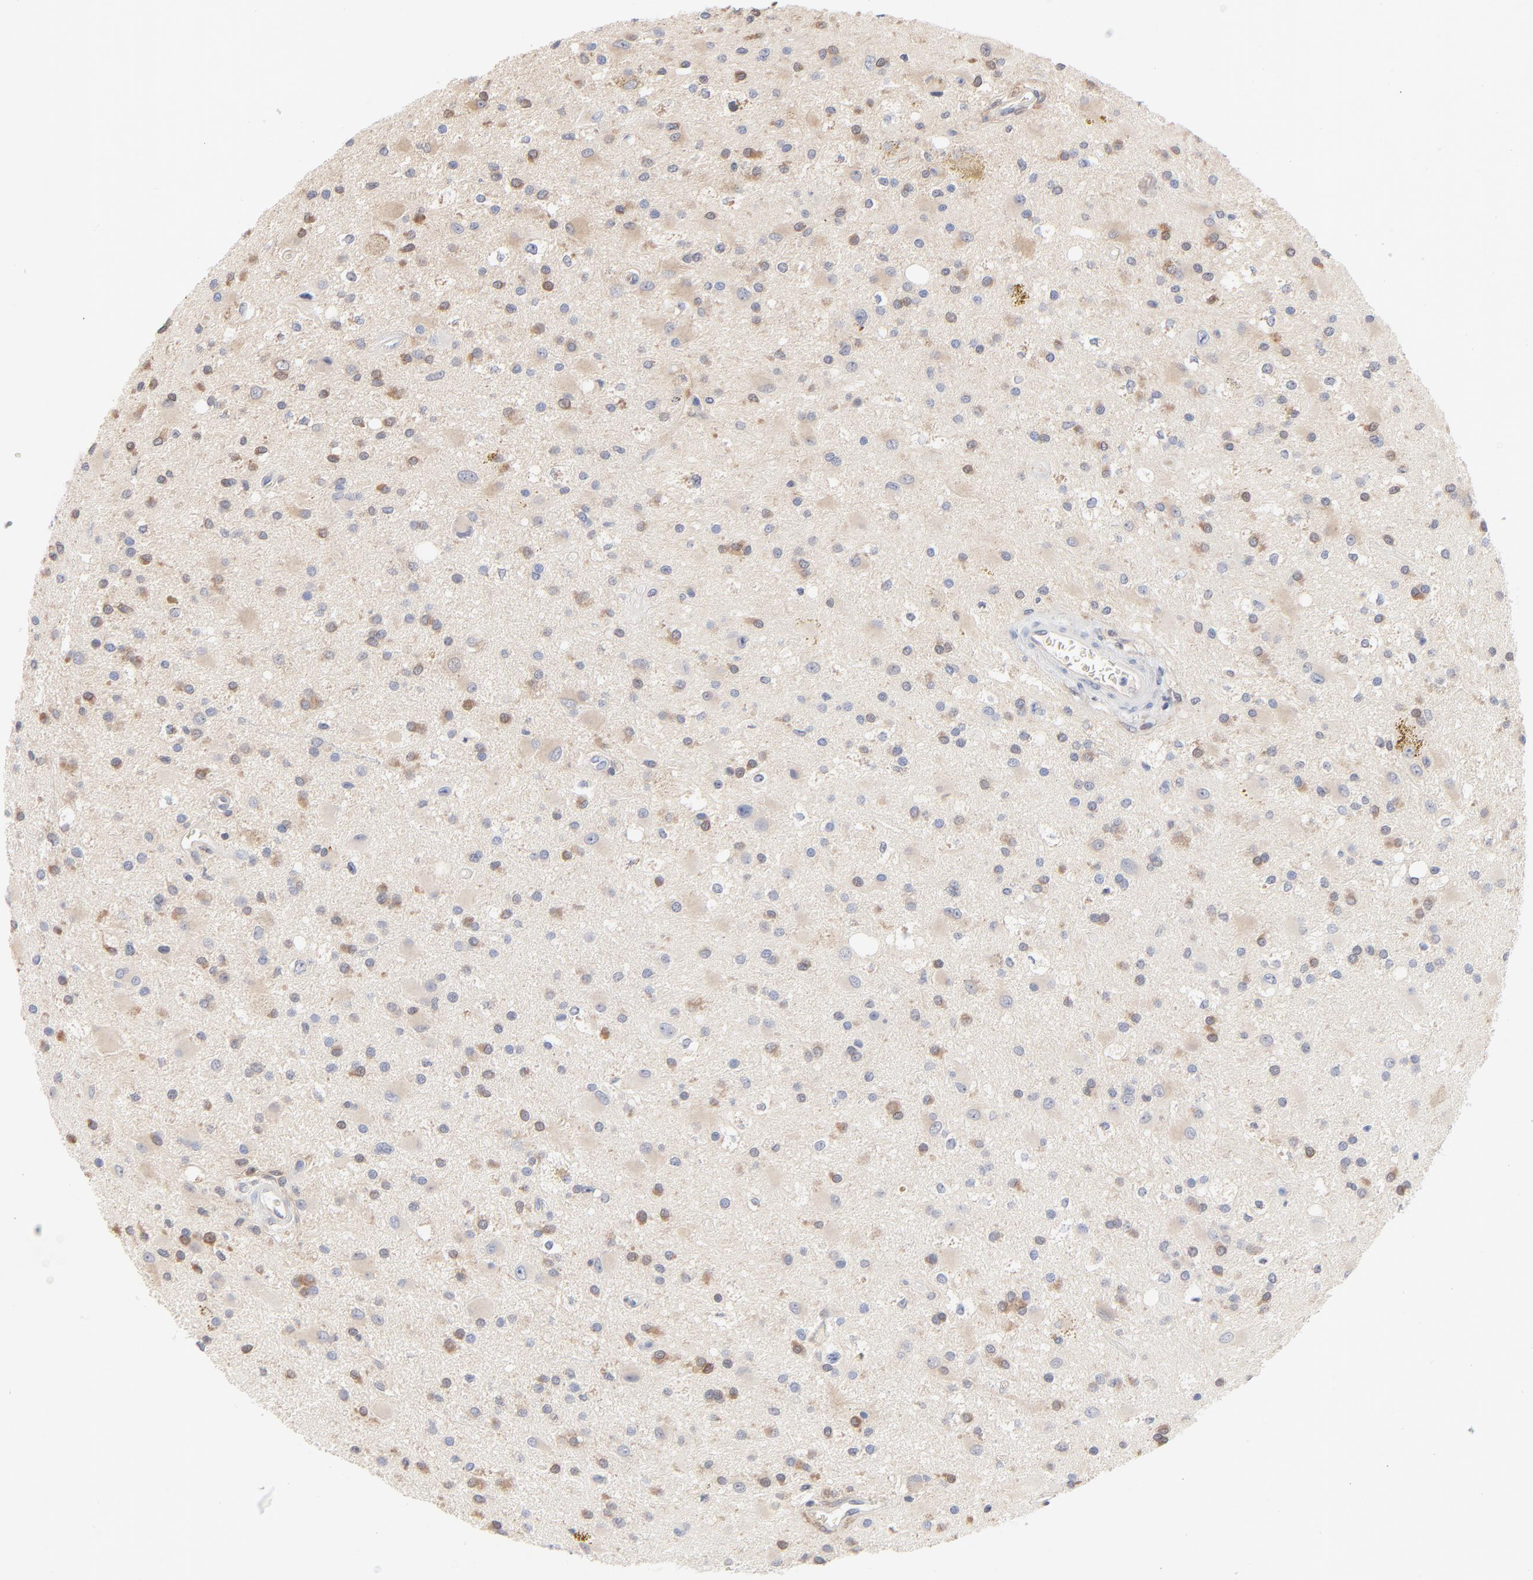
{"staining": {"intensity": "weak", "quantity": "25%-75%", "location": "cytoplasmic/membranous"}, "tissue": "glioma", "cell_type": "Tumor cells", "image_type": "cancer", "snomed": [{"axis": "morphology", "description": "Glioma, malignant, Low grade"}, {"axis": "topography", "description": "Brain"}], "caption": "Protein expression by immunohistochemistry (IHC) exhibits weak cytoplasmic/membranous staining in approximately 25%-75% of tumor cells in malignant glioma (low-grade). (brown staining indicates protein expression, while blue staining denotes nuclei).", "gene": "ARRB1", "patient": {"sex": "male", "age": 58}}